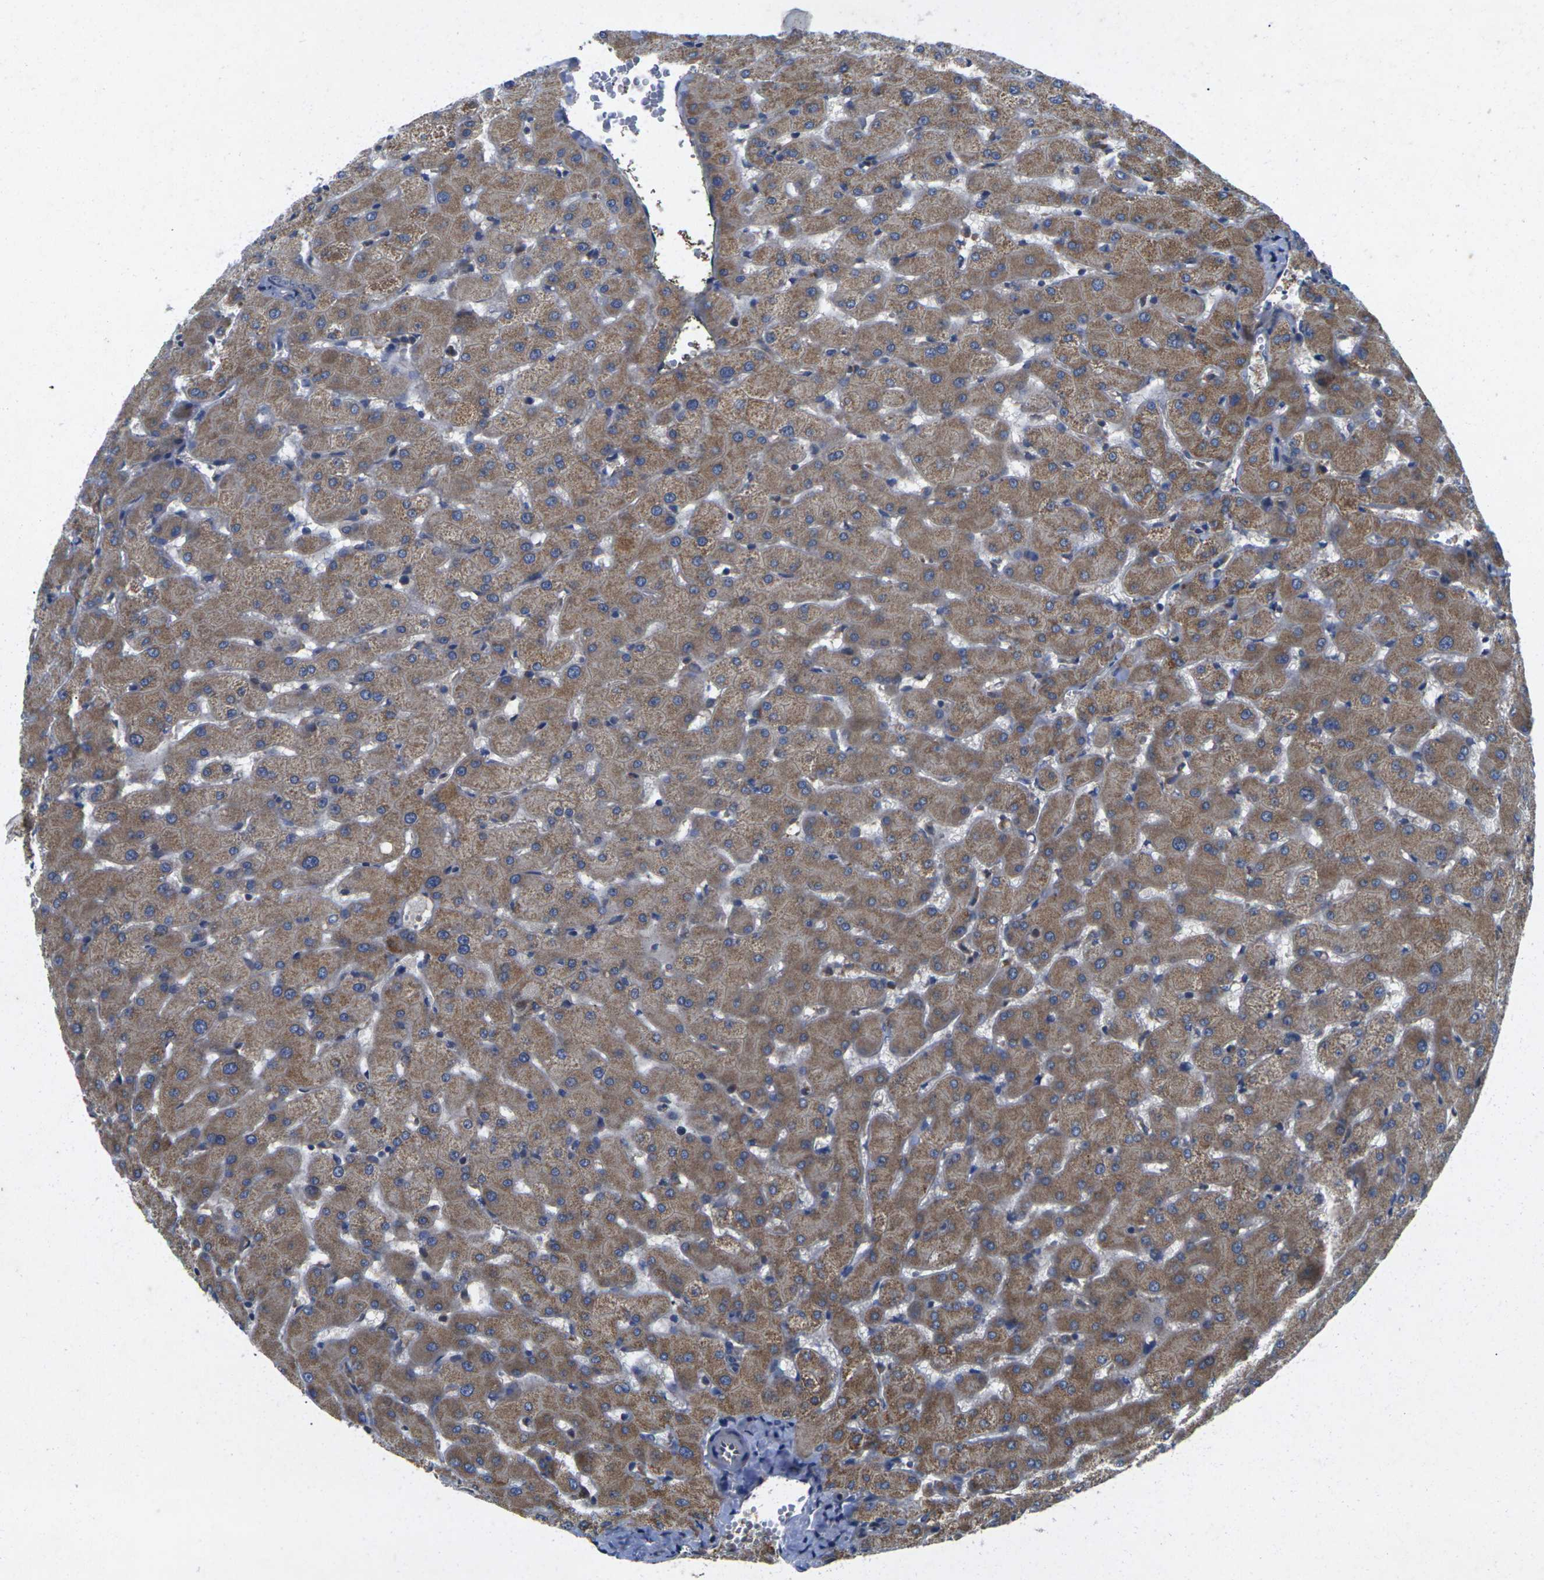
{"staining": {"intensity": "negative", "quantity": "none", "location": "none"}, "tissue": "liver", "cell_type": "Cholangiocytes", "image_type": "normal", "snomed": [{"axis": "morphology", "description": "Normal tissue, NOS"}, {"axis": "topography", "description": "Liver"}], "caption": "IHC micrograph of benign liver: liver stained with DAB reveals no significant protein expression in cholangiocytes.", "gene": "KIF1B", "patient": {"sex": "female", "age": 63}}